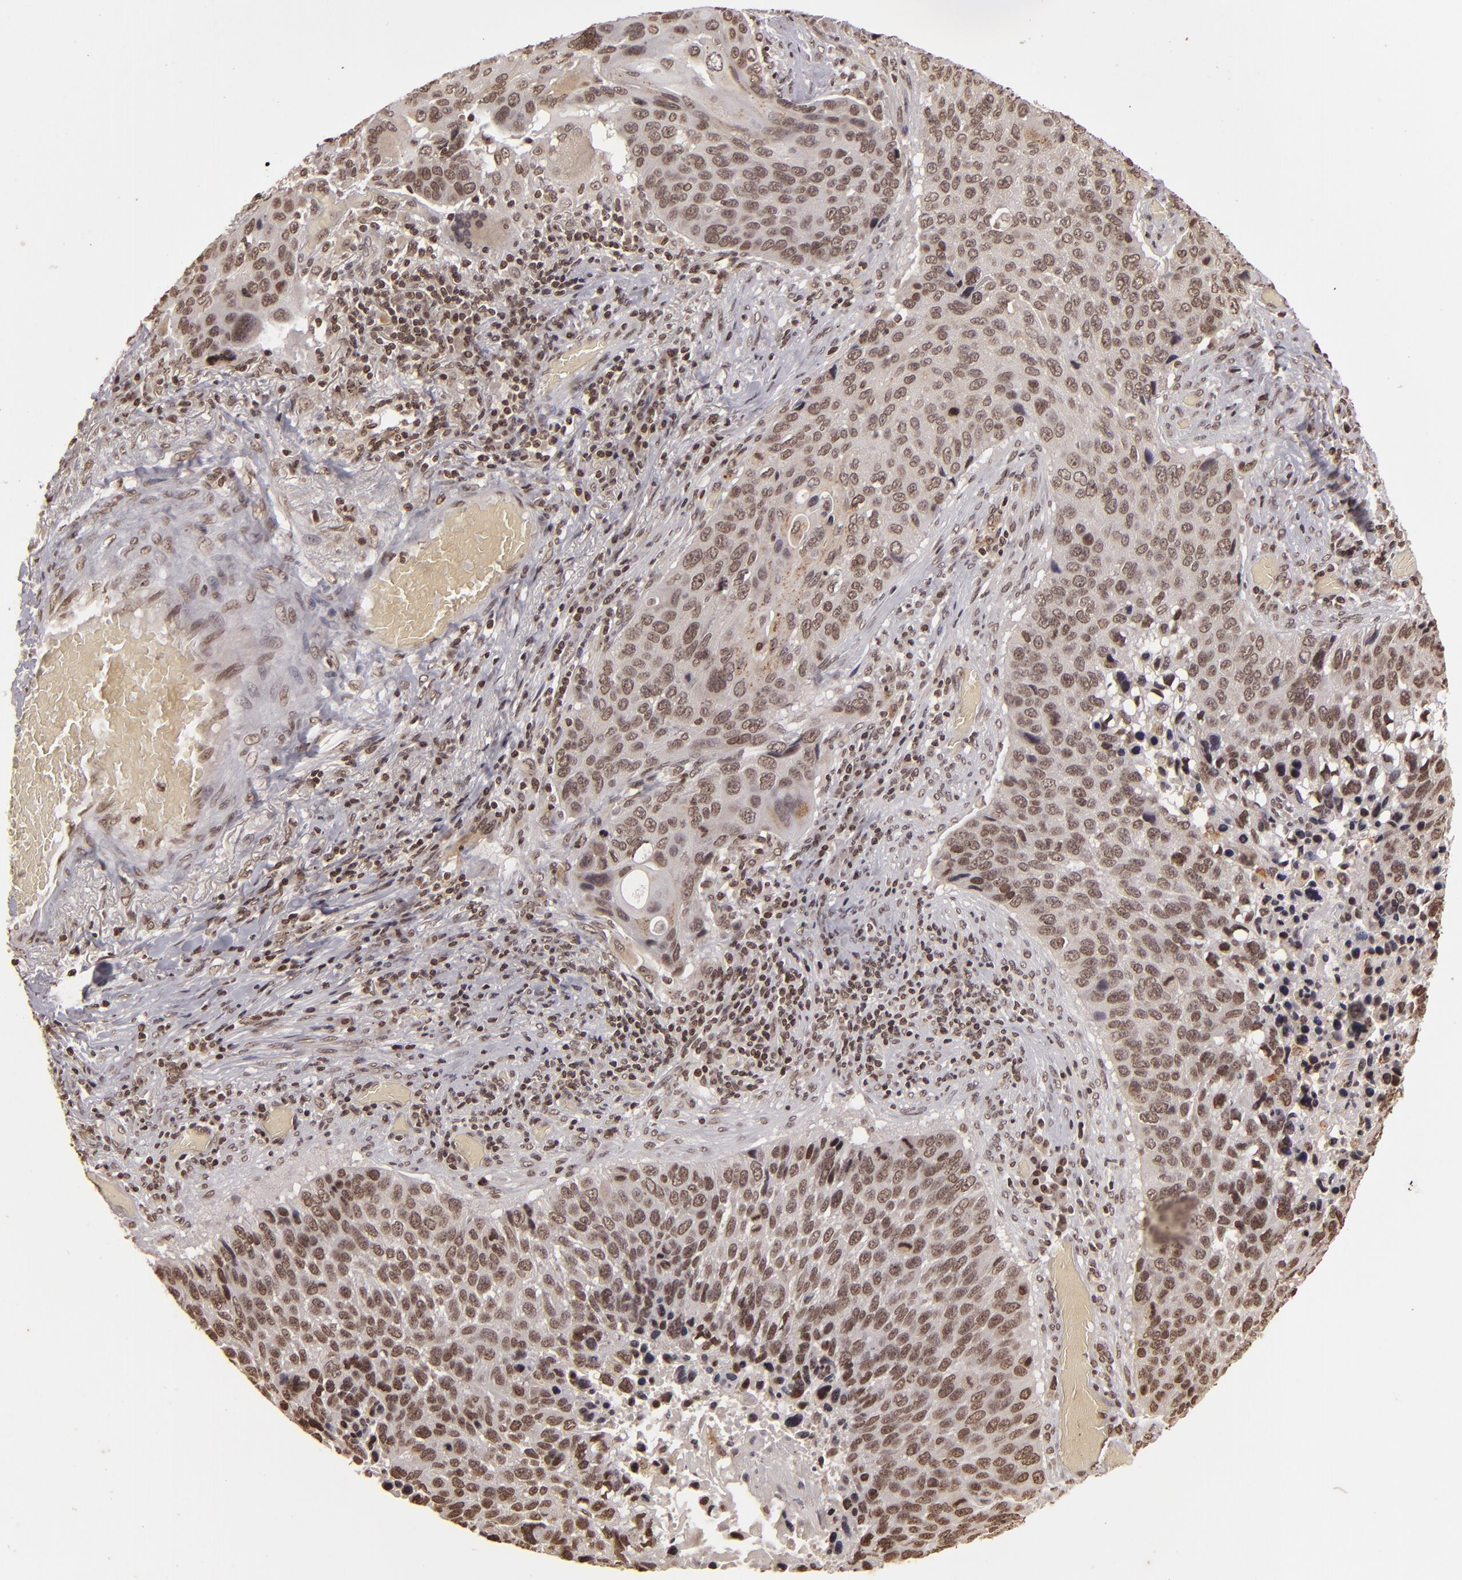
{"staining": {"intensity": "weak", "quantity": ">75%", "location": "nuclear"}, "tissue": "lung cancer", "cell_type": "Tumor cells", "image_type": "cancer", "snomed": [{"axis": "morphology", "description": "Squamous cell carcinoma, NOS"}, {"axis": "topography", "description": "Lung"}], "caption": "A photomicrograph of lung cancer (squamous cell carcinoma) stained for a protein reveals weak nuclear brown staining in tumor cells. The staining is performed using DAB brown chromogen to label protein expression. The nuclei are counter-stained blue using hematoxylin.", "gene": "CUL3", "patient": {"sex": "male", "age": 68}}